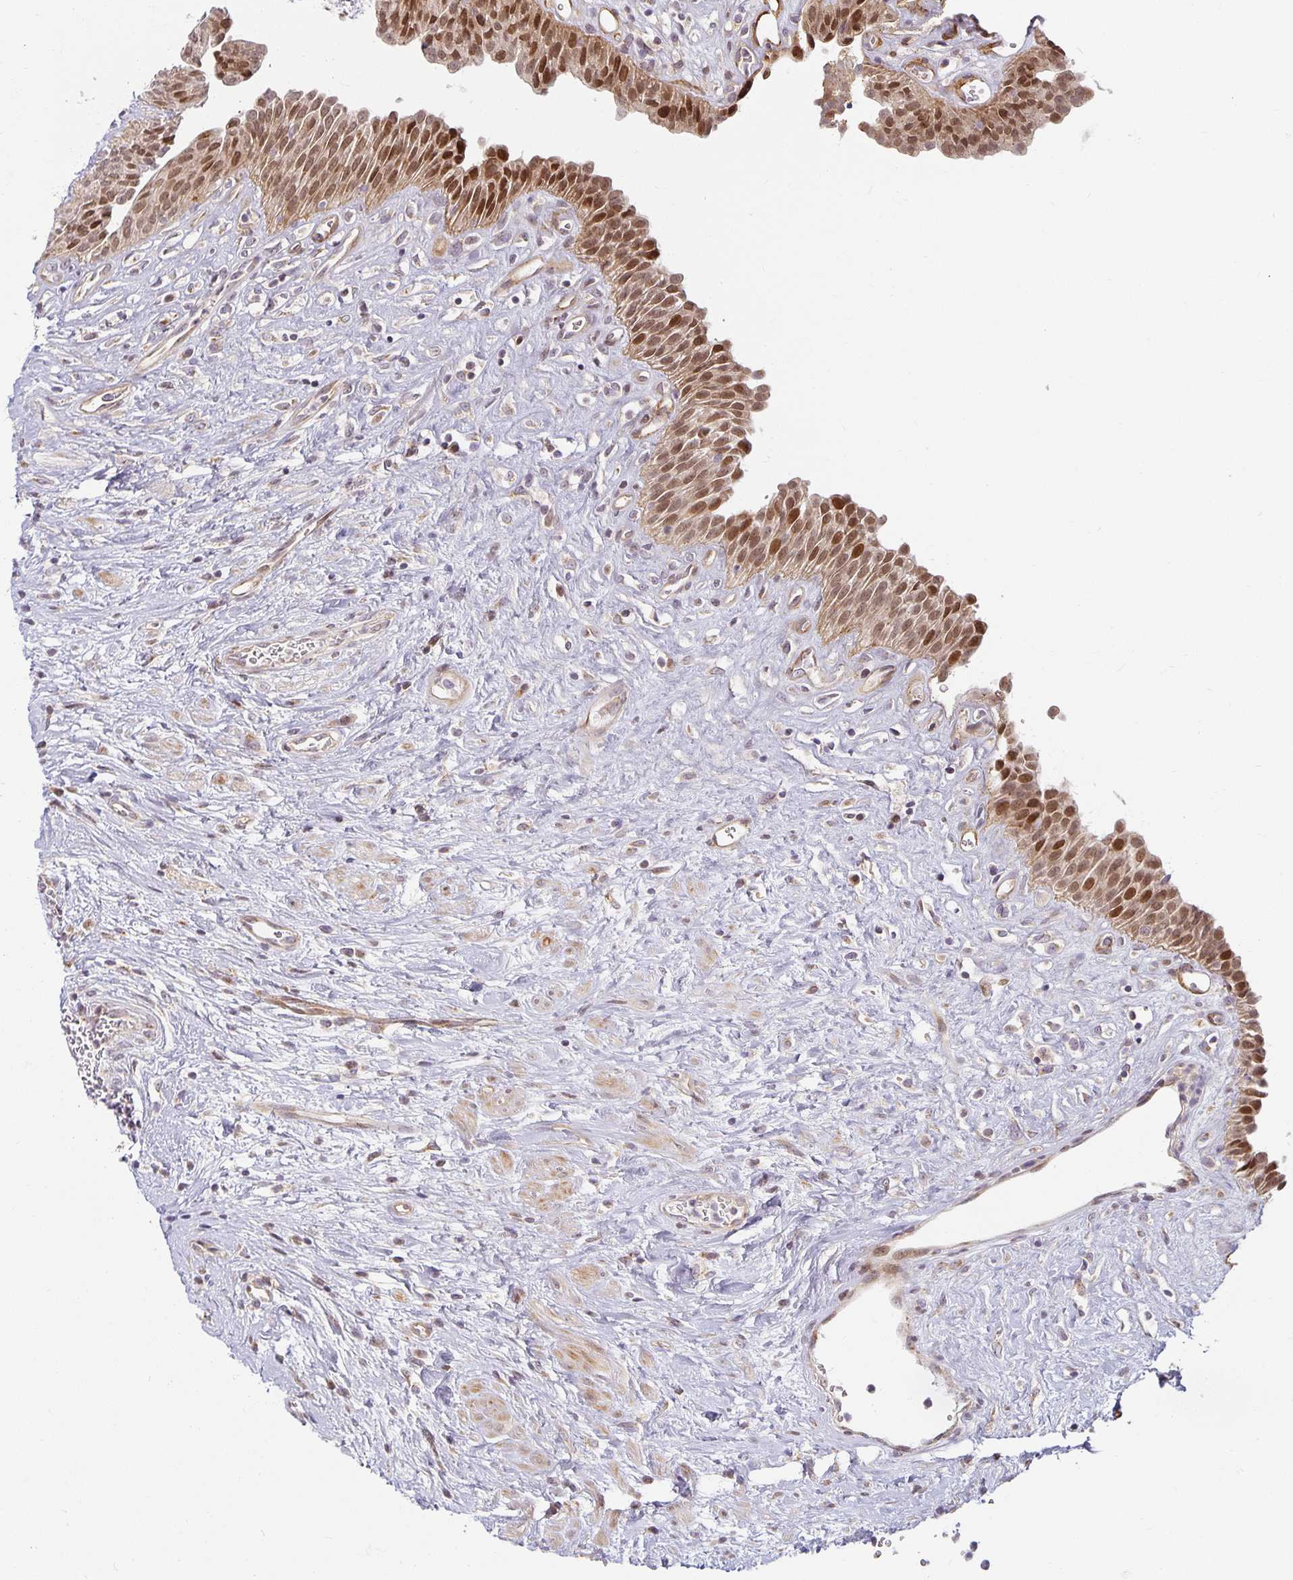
{"staining": {"intensity": "moderate", "quantity": "25%-75%", "location": "nuclear"}, "tissue": "urinary bladder", "cell_type": "Urothelial cells", "image_type": "normal", "snomed": [{"axis": "morphology", "description": "Normal tissue, NOS"}, {"axis": "topography", "description": "Urinary bladder"}], "caption": "Protein expression analysis of unremarkable urinary bladder exhibits moderate nuclear positivity in about 25%-75% of urothelial cells.", "gene": "EHF", "patient": {"sex": "female", "age": 56}}